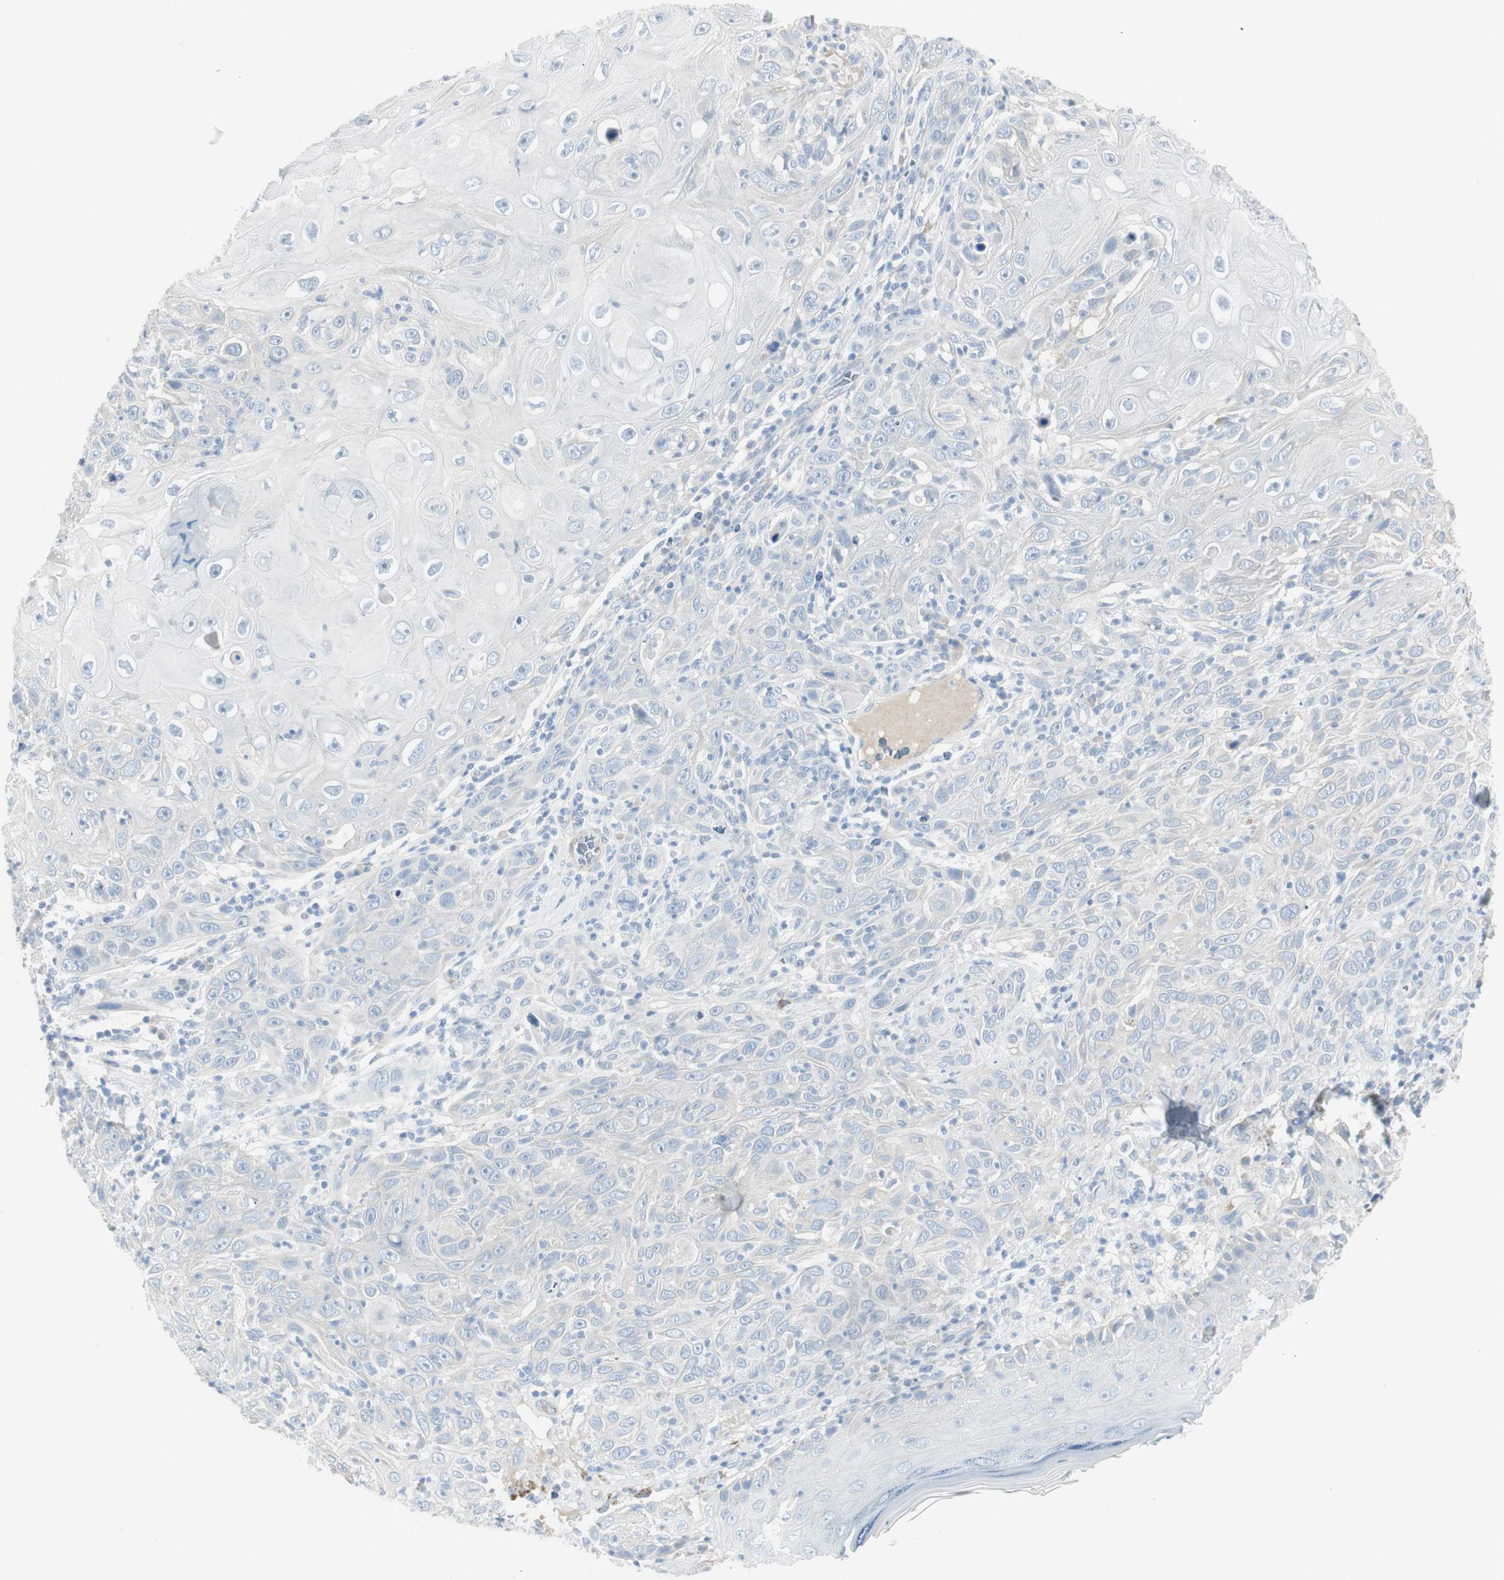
{"staining": {"intensity": "negative", "quantity": "none", "location": "none"}, "tissue": "skin cancer", "cell_type": "Tumor cells", "image_type": "cancer", "snomed": [{"axis": "morphology", "description": "Squamous cell carcinoma, NOS"}, {"axis": "topography", "description": "Skin"}], "caption": "Photomicrograph shows no significant protein expression in tumor cells of squamous cell carcinoma (skin).", "gene": "CACNA2D1", "patient": {"sex": "female", "age": 88}}